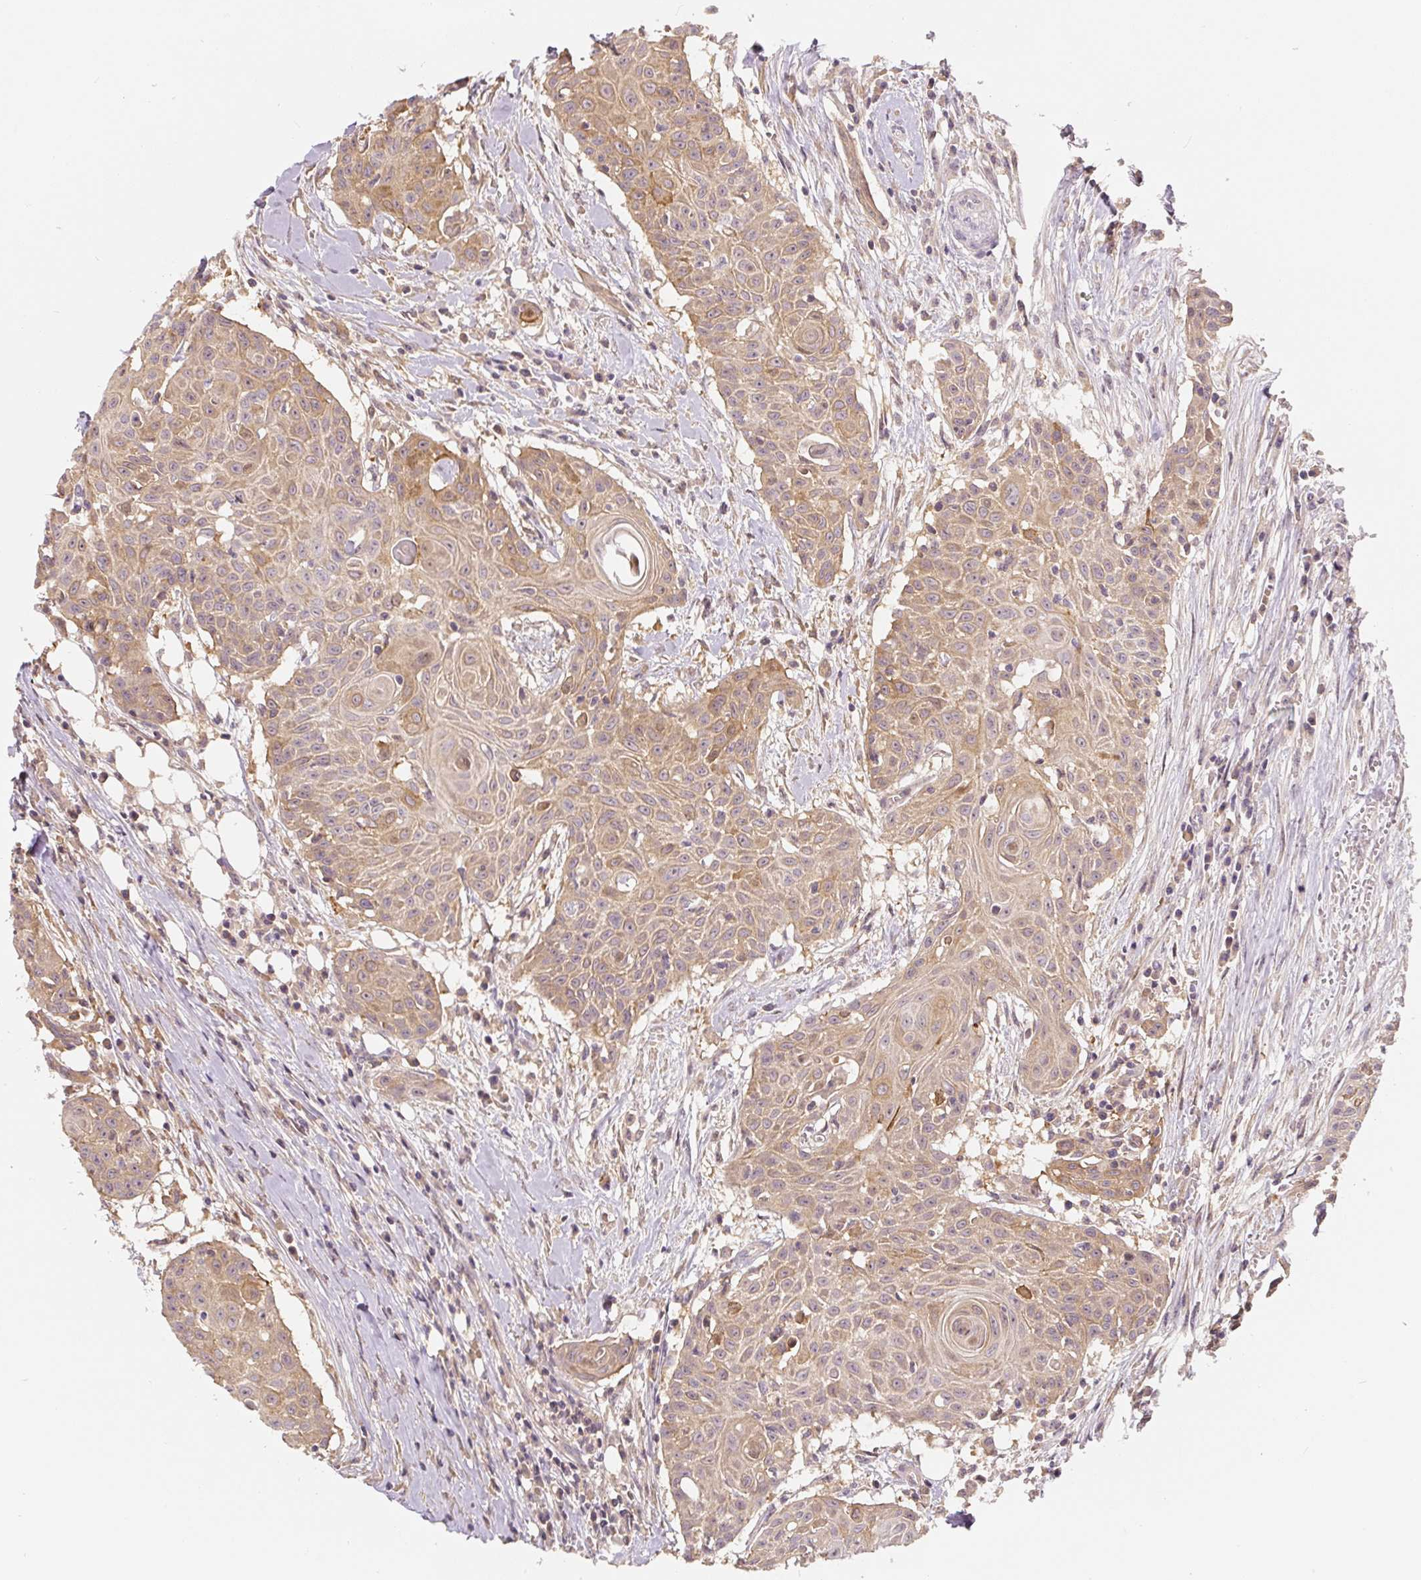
{"staining": {"intensity": "moderate", "quantity": "25%-75%", "location": "cytoplasmic/membranous,nuclear"}, "tissue": "head and neck cancer", "cell_type": "Tumor cells", "image_type": "cancer", "snomed": [{"axis": "morphology", "description": "Squamous cell carcinoma, NOS"}, {"axis": "topography", "description": "Lymph node"}, {"axis": "topography", "description": "Salivary gland"}, {"axis": "topography", "description": "Head-Neck"}], "caption": "This histopathology image exhibits IHC staining of head and neck squamous cell carcinoma, with medium moderate cytoplasmic/membranous and nuclear positivity in about 25%-75% of tumor cells.", "gene": "PWWP3B", "patient": {"sex": "female", "age": 74}}